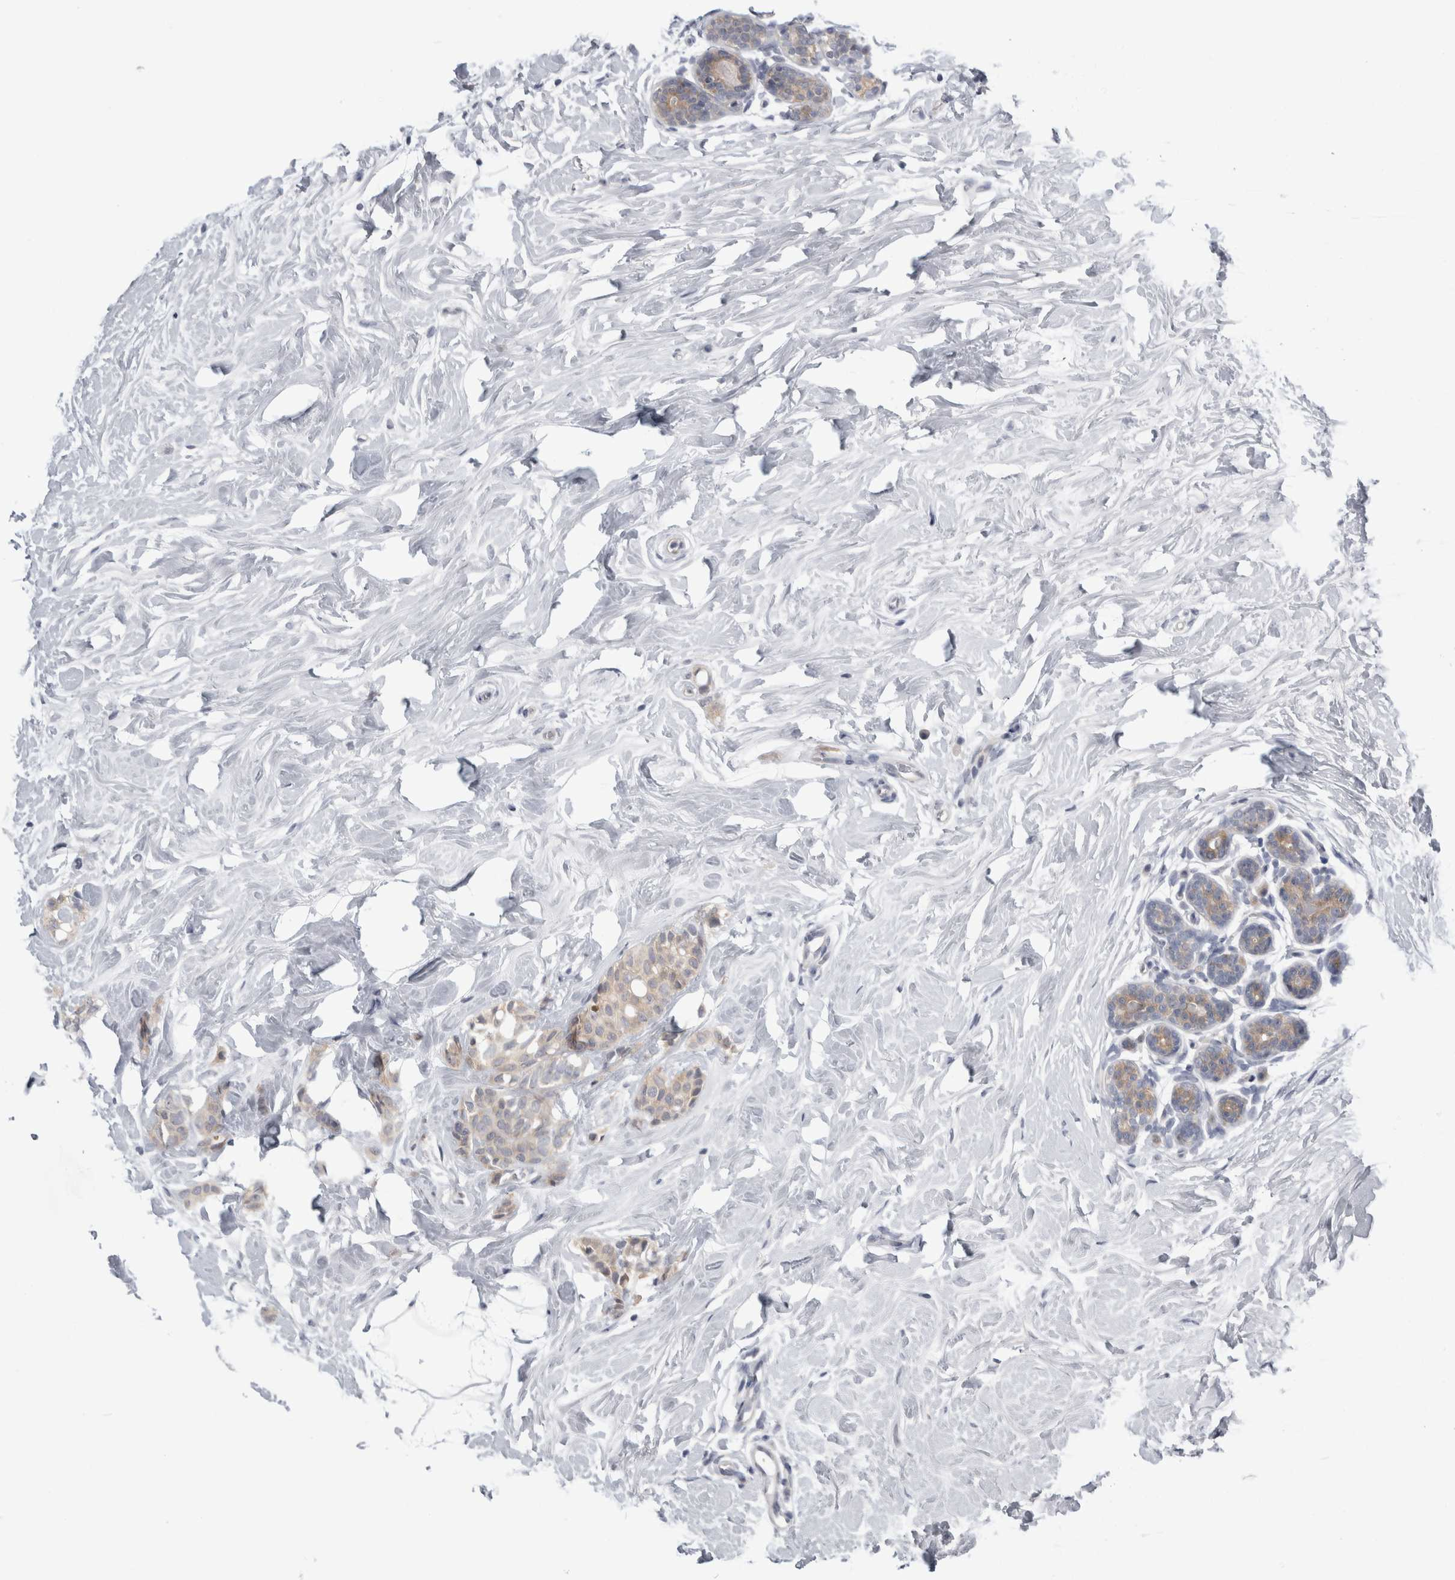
{"staining": {"intensity": "weak", "quantity": "<25%", "location": "cytoplasmic/membranous"}, "tissue": "breast cancer", "cell_type": "Tumor cells", "image_type": "cancer", "snomed": [{"axis": "morphology", "description": "Lobular carcinoma, in situ"}, {"axis": "morphology", "description": "Lobular carcinoma"}, {"axis": "topography", "description": "Breast"}], "caption": "High magnification brightfield microscopy of breast cancer stained with DAB (brown) and counterstained with hematoxylin (blue): tumor cells show no significant positivity.", "gene": "PSMB2", "patient": {"sex": "female", "age": 41}}